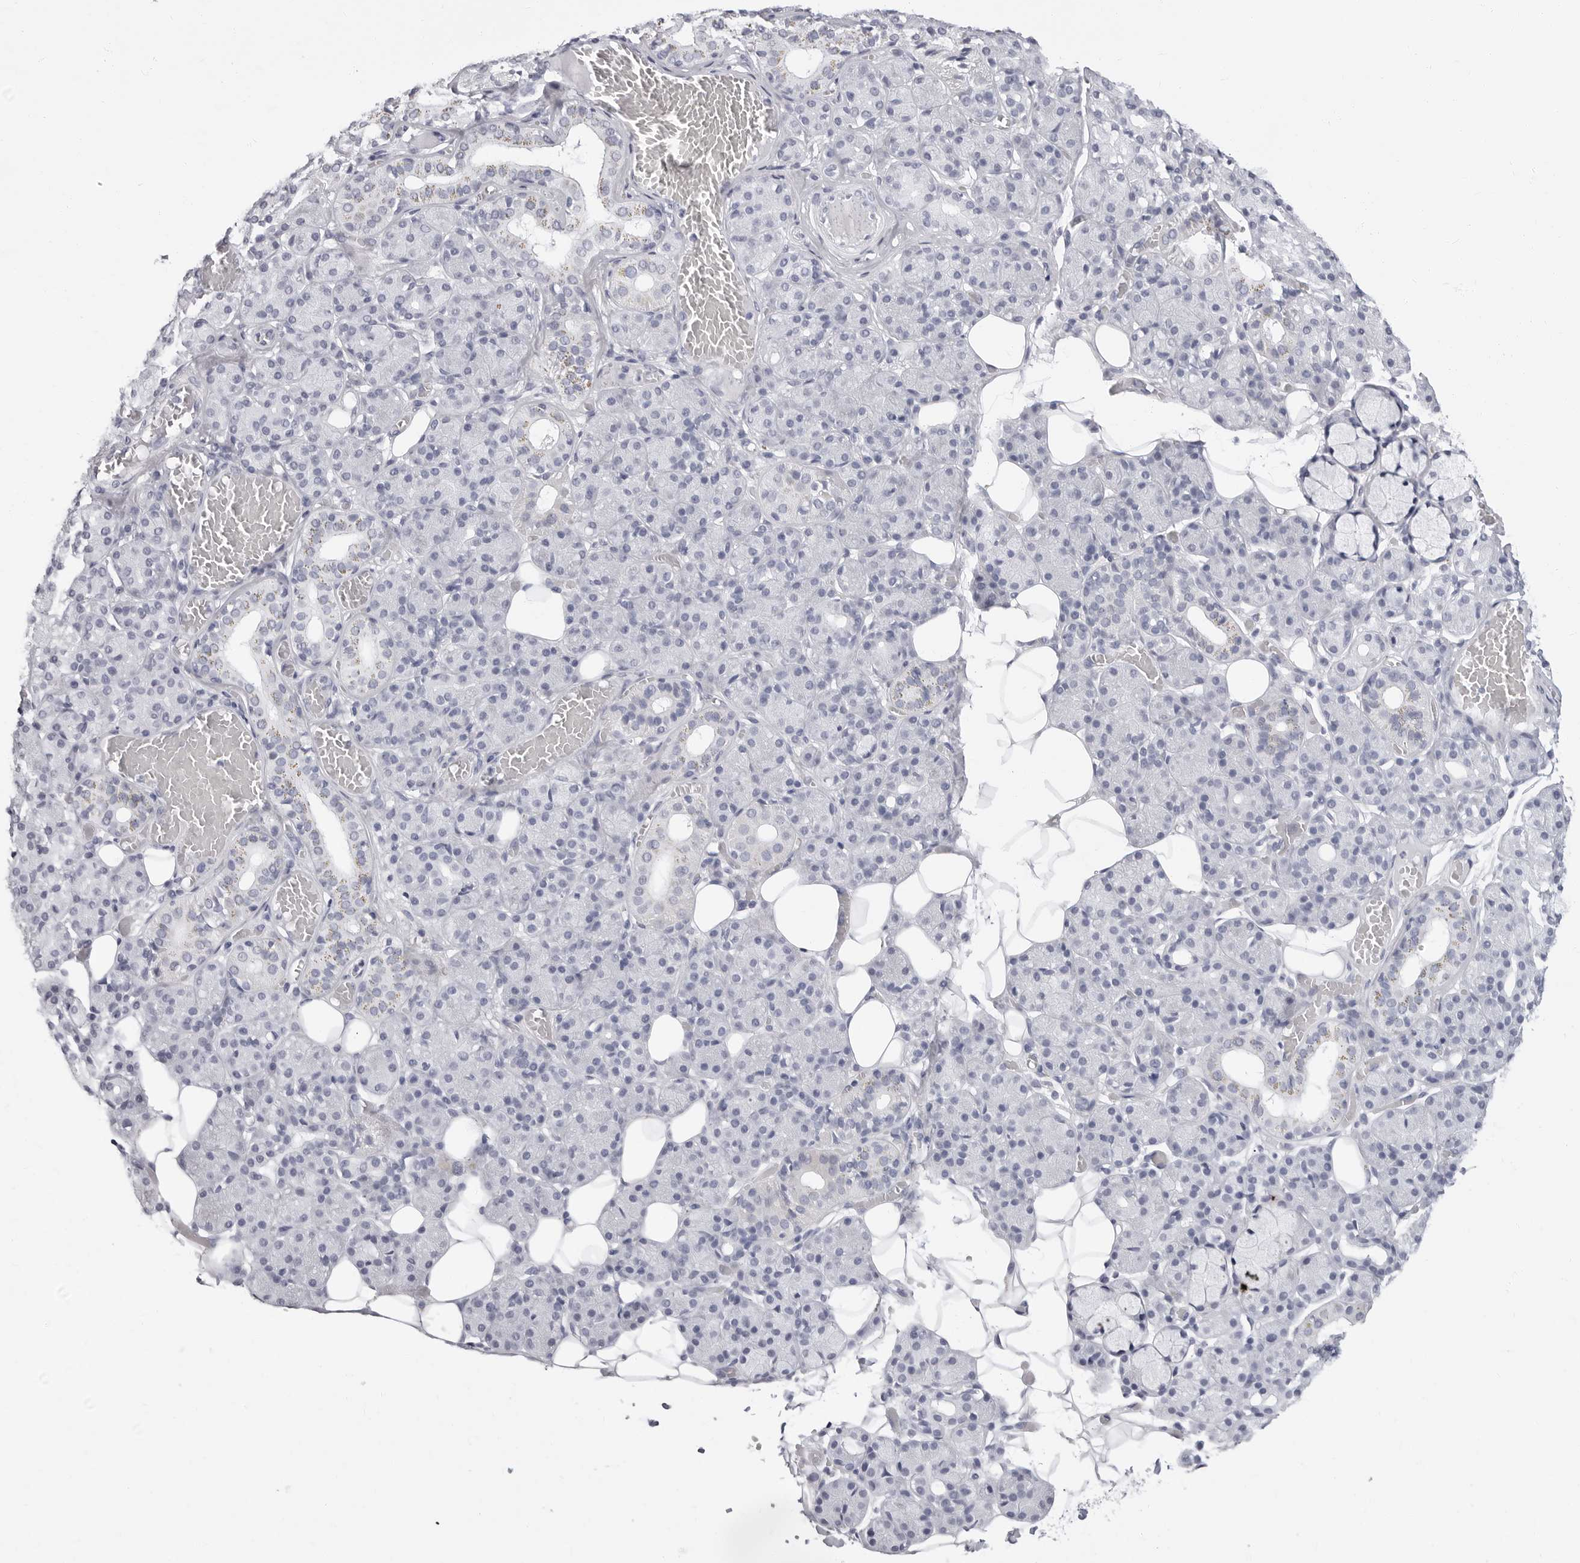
{"staining": {"intensity": "negative", "quantity": "none", "location": "none"}, "tissue": "salivary gland", "cell_type": "Glandular cells", "image_type": "normal", "snomed": [{"axis": "morphology", "description": "Normal tissue, NOS"}, {"axis": "topography", "description": "Salivary gland"}], "caption": "DAB immunohistochemical staining of unremarkable human salivary gland reveals no significant expression in glandular cells.", "gene": "ERICH3", "patient": {"sex": "male", "age": 63}}